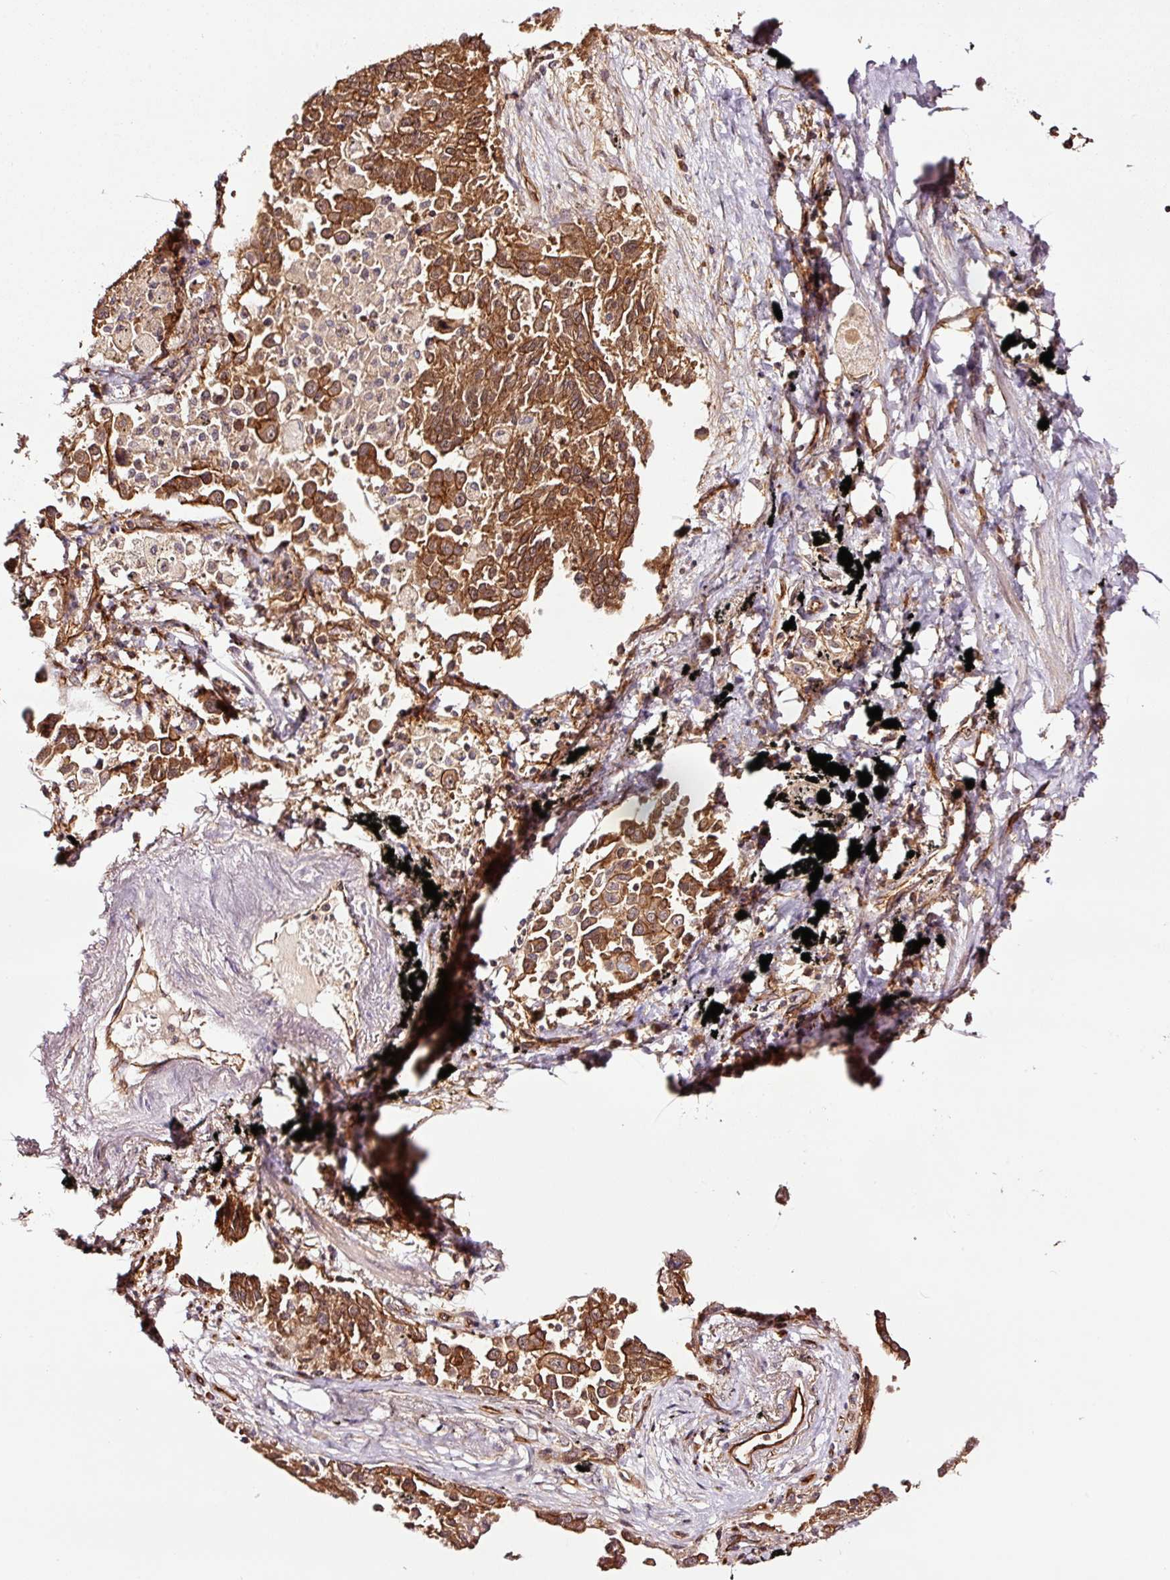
{"staining": {"intensity": "strong", "quantity": ">75%", "location": "cytoplasmic/membranous"}, "tissue": "lung cancer", "cell_type": "Tumor cells", "image_type": "cancer", "snomed": [{"axis": "morphology", "description": "Adenocarcinoma, NOS"}, {"axis": "topography", "description": "Lung"}], "caption": "IHC micrograph of lung cancer stained for a protein (brown), which shows high levels of strong cytoplasmic/membranous positivity in approximately >75% of tumor cells.", "gene": "METAP1", "patient": {"sex": "male", "age": 67}}